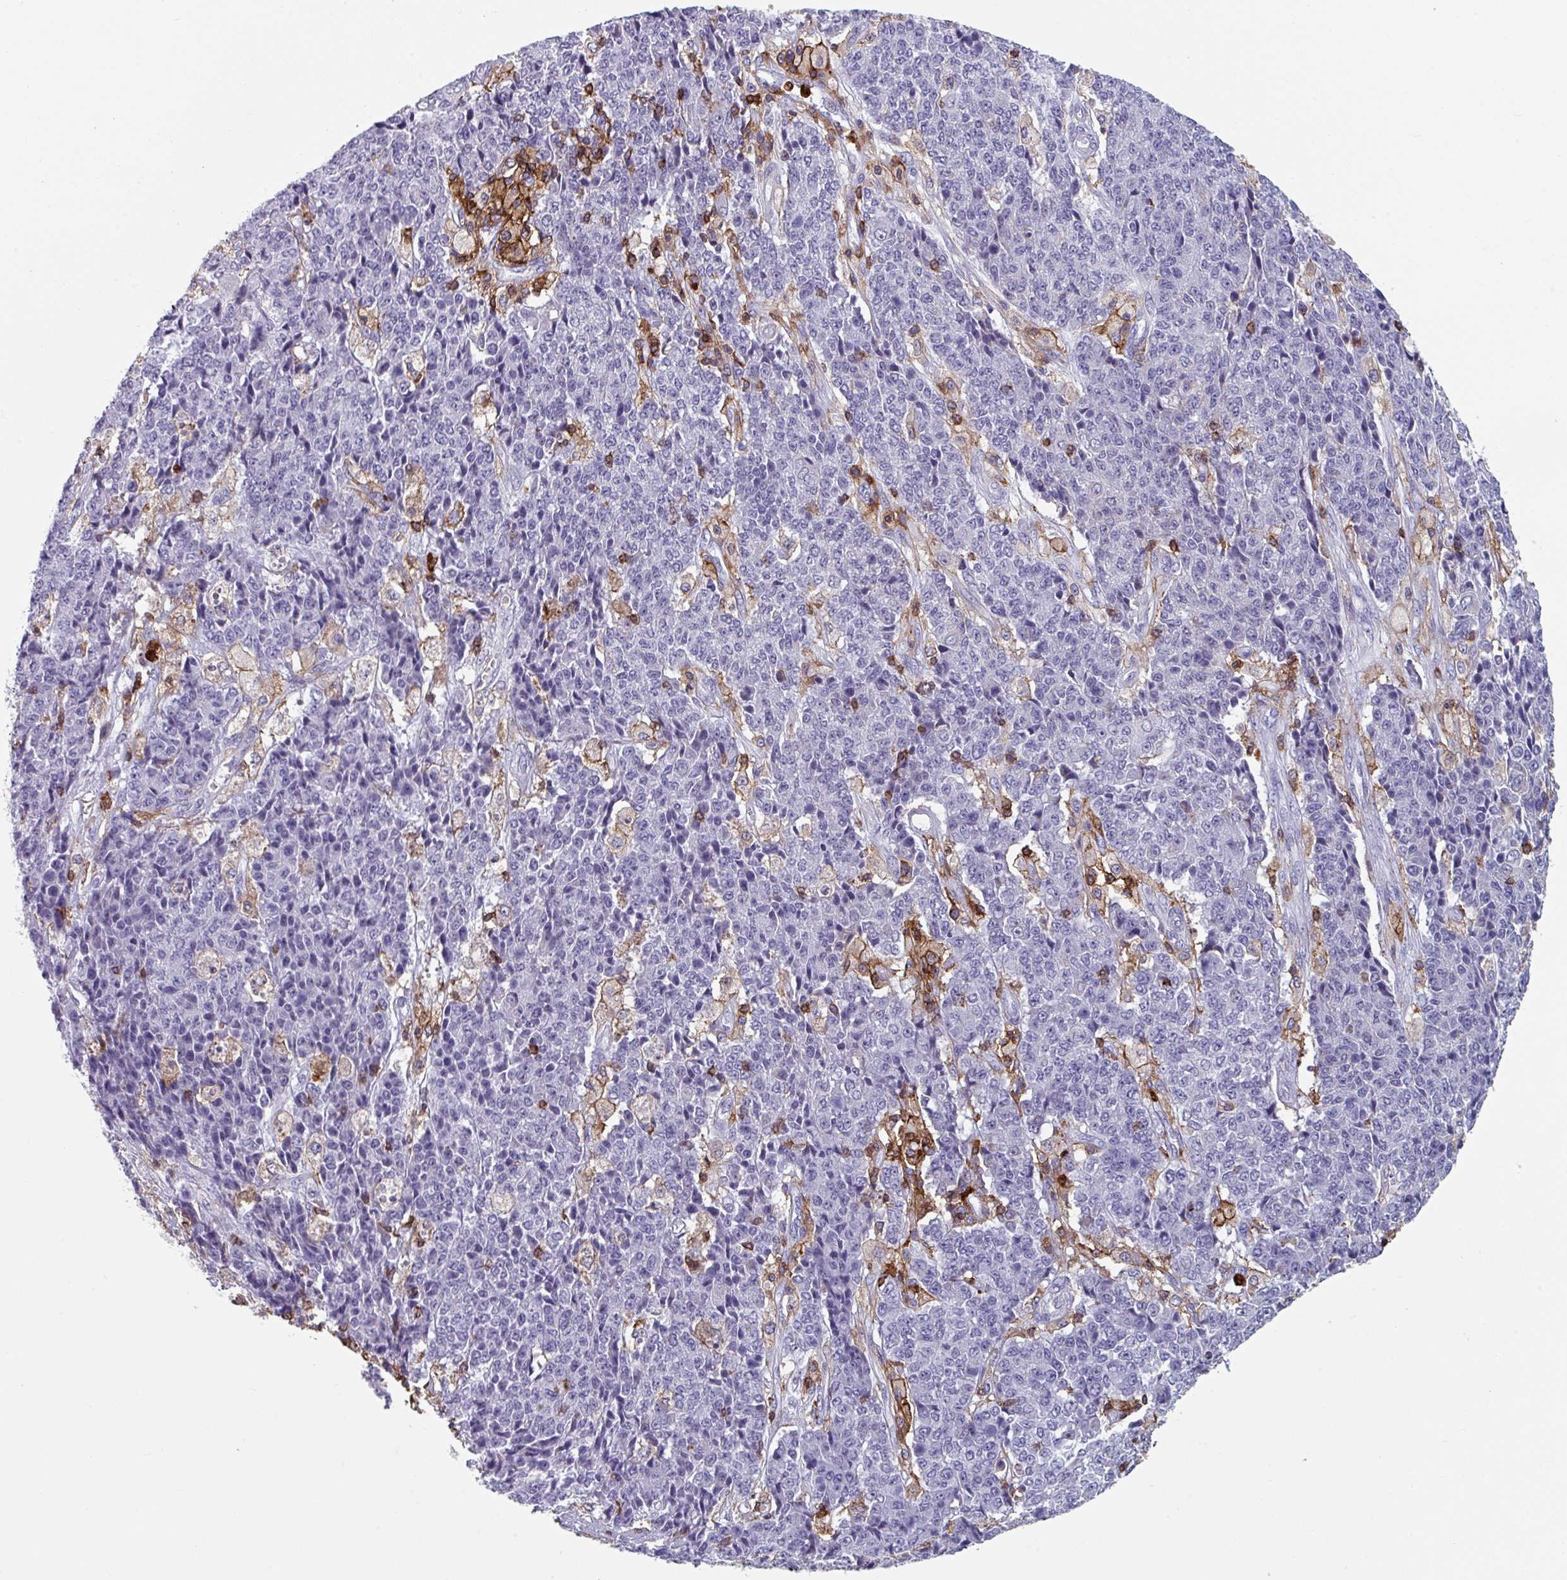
{"staining": {"intensity": "negative", "quantity": "none", "location": "none"}, "tissue": "ovarian cancer", "cell_type": "Tumor cells", "image_type": "cancer", "snomed": [{"axis": "morphology", "description": "Carcinoma, endometroid"}, {"axis": "topography", "description": "Ovary"}], "caption": "The image displays no significant expression in tumor cells of endometroid carcinoma (ovarian).", "gene": "EXOSC5", "patient": {"sex": "female", "age": 42}}